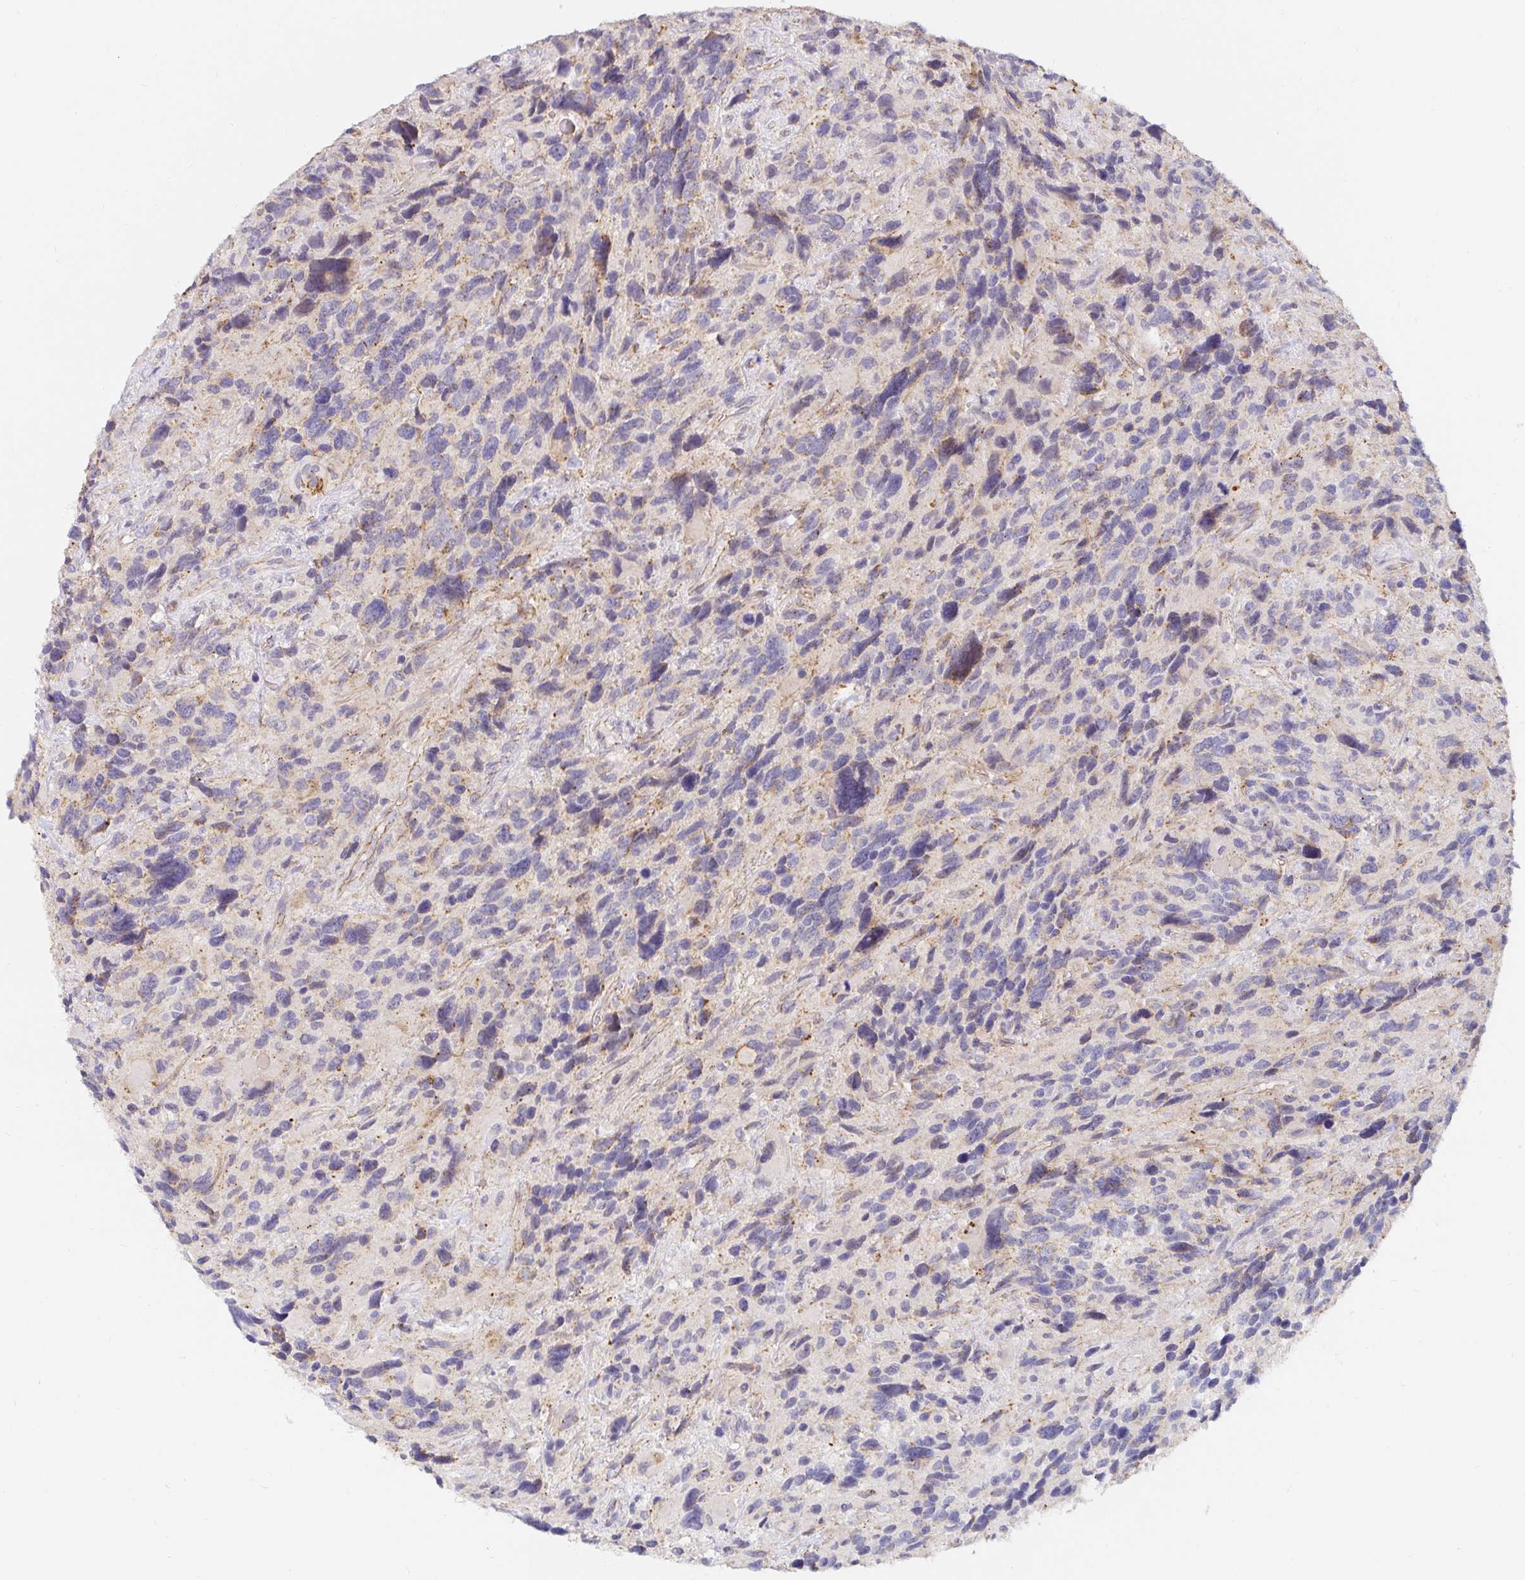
{"staining": {"intensity": "weak", "quantity": "25%-75%", "location": "cytoplasmic/membranous"}, "tissue": "glioma", "cell_type": "Tumor cells", "image_type": "cancer", "snomed": [{"axis": "morphology", "description": "Glioma, malignant, High grade"}, {"axis": "topography", "description": "Brain"}], "caption": "Immunohistochemical staining of malignant glioma (high-grade) demonstrates low levels of weak cytoplasmic/membranous positivity in about 25%-75% of tumor cells.", "gene": "PDX1", "patient": {"sex": "male", "age": 46}}